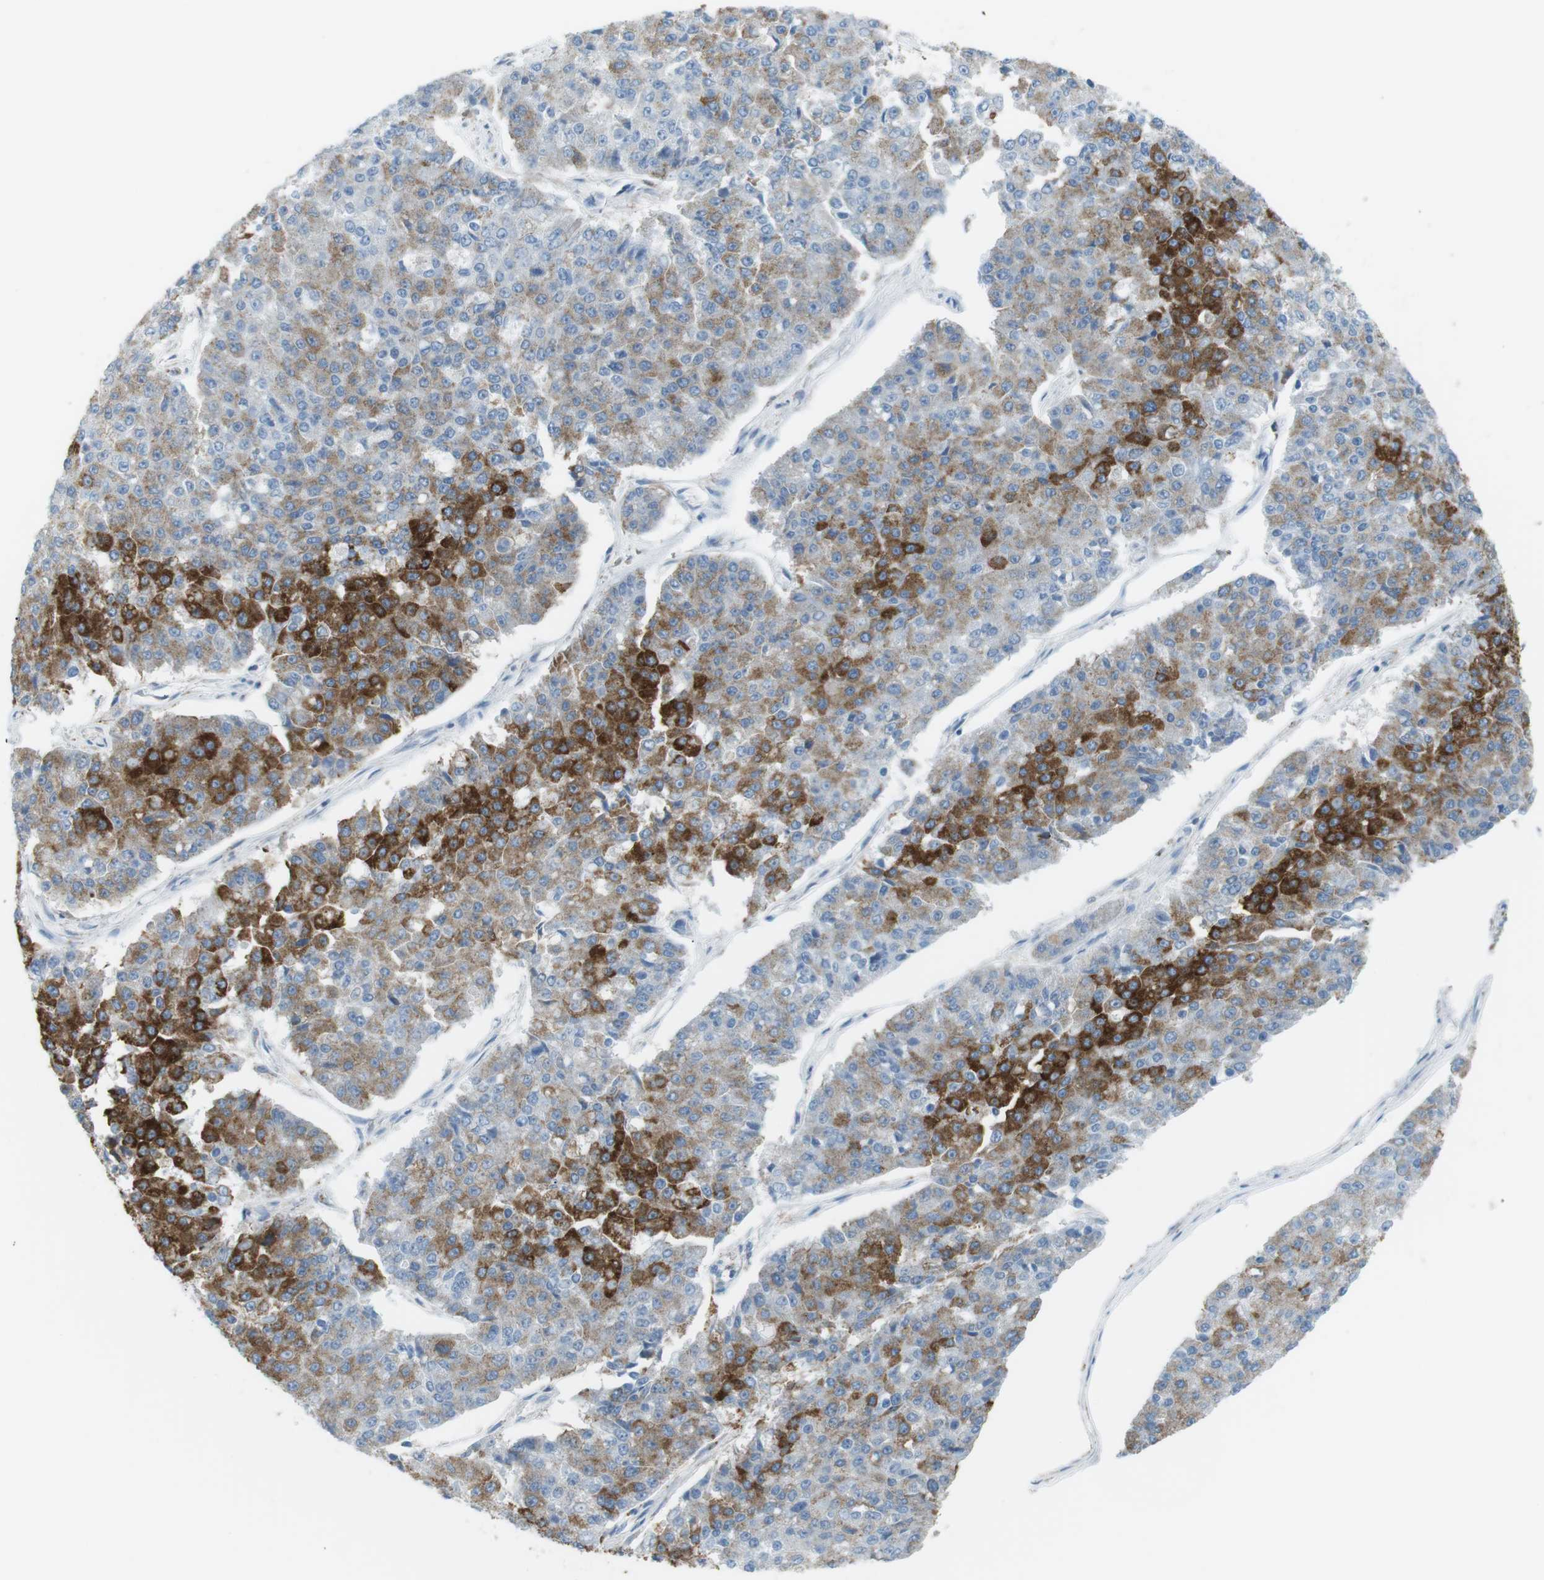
{"staining": {"intensity": "strong", "quantity": "25%-75%", "location": "cytoplasmic/membranous"}, "tissue": "pancreatic cancer", "cell_type": "Tumor cells", "image_type": "cancer", "snomed": [{"axis": "morphology", "description": "Adenocarcinoma, NOS"}, {"axis": "topography", "description": "Pancreas"}], "caption": "This image displays IHC staining of pancreatic cancer, with high strong cytoplasmic/membranous positivity in about 25%-75% of tumor cells.", "gene": "VAMP1", "patient": {"sex": "male", "age": 50}}